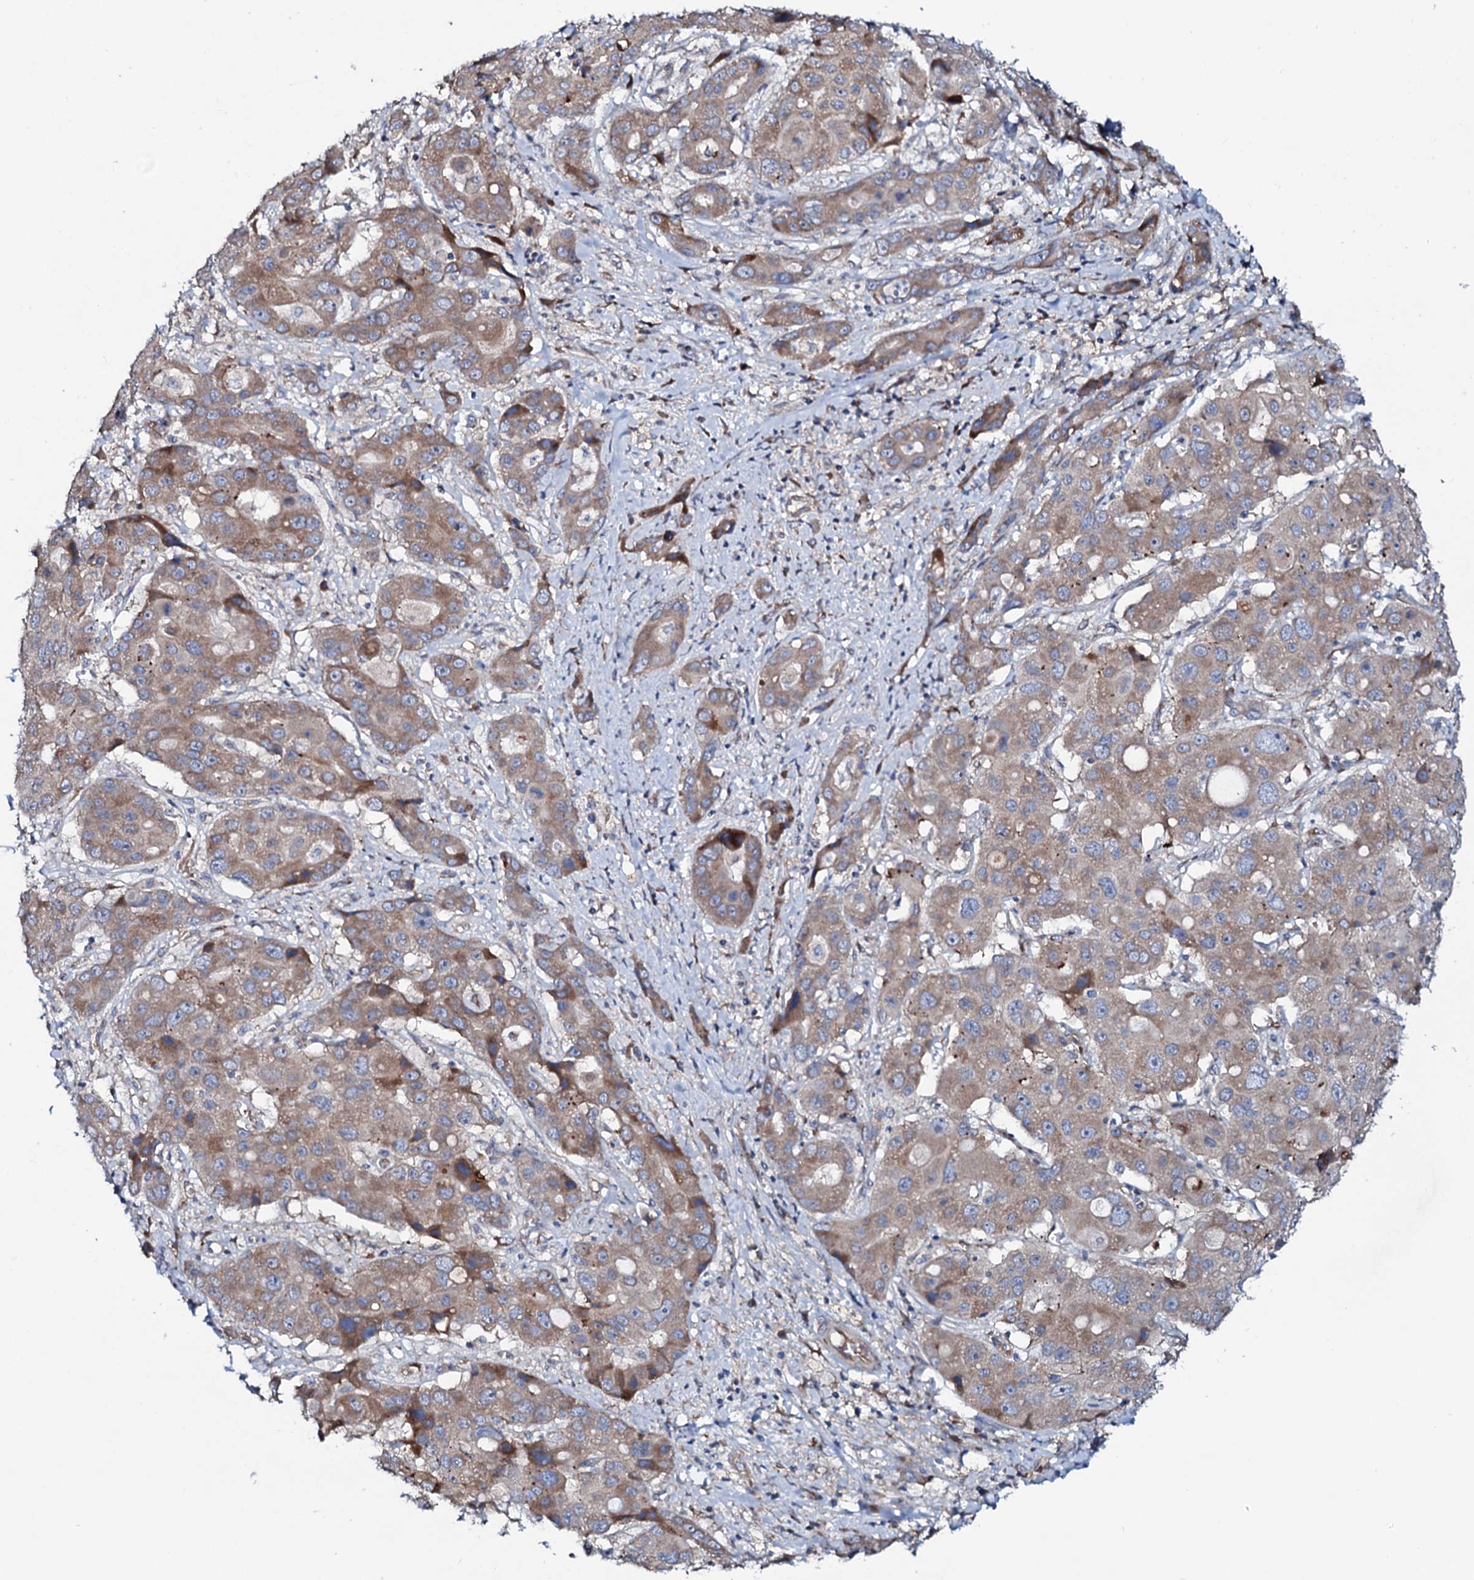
{"staining": {"intensity": "moderate", "quantity": ">75%", "location": "cytoplasmic/membranous"}, "tissue": "liver cancer", "cell_type": "Tumor cells", "image_type": "cancer", "snomed": [{"axis": "morphology", "description": "Cholangiocarcinoma"}, {"axis": "topography", "description": "Liver"}], "caption": "The immunohistochemical stain highlights moderate cytoplasmic/membranous positivity in tumor cells of liver cancer tissue. (Brightfield microscopy of DAB IHC at high magnification).", "gene": "STARD13", "patient": {"sex": "male", "age": 67}}